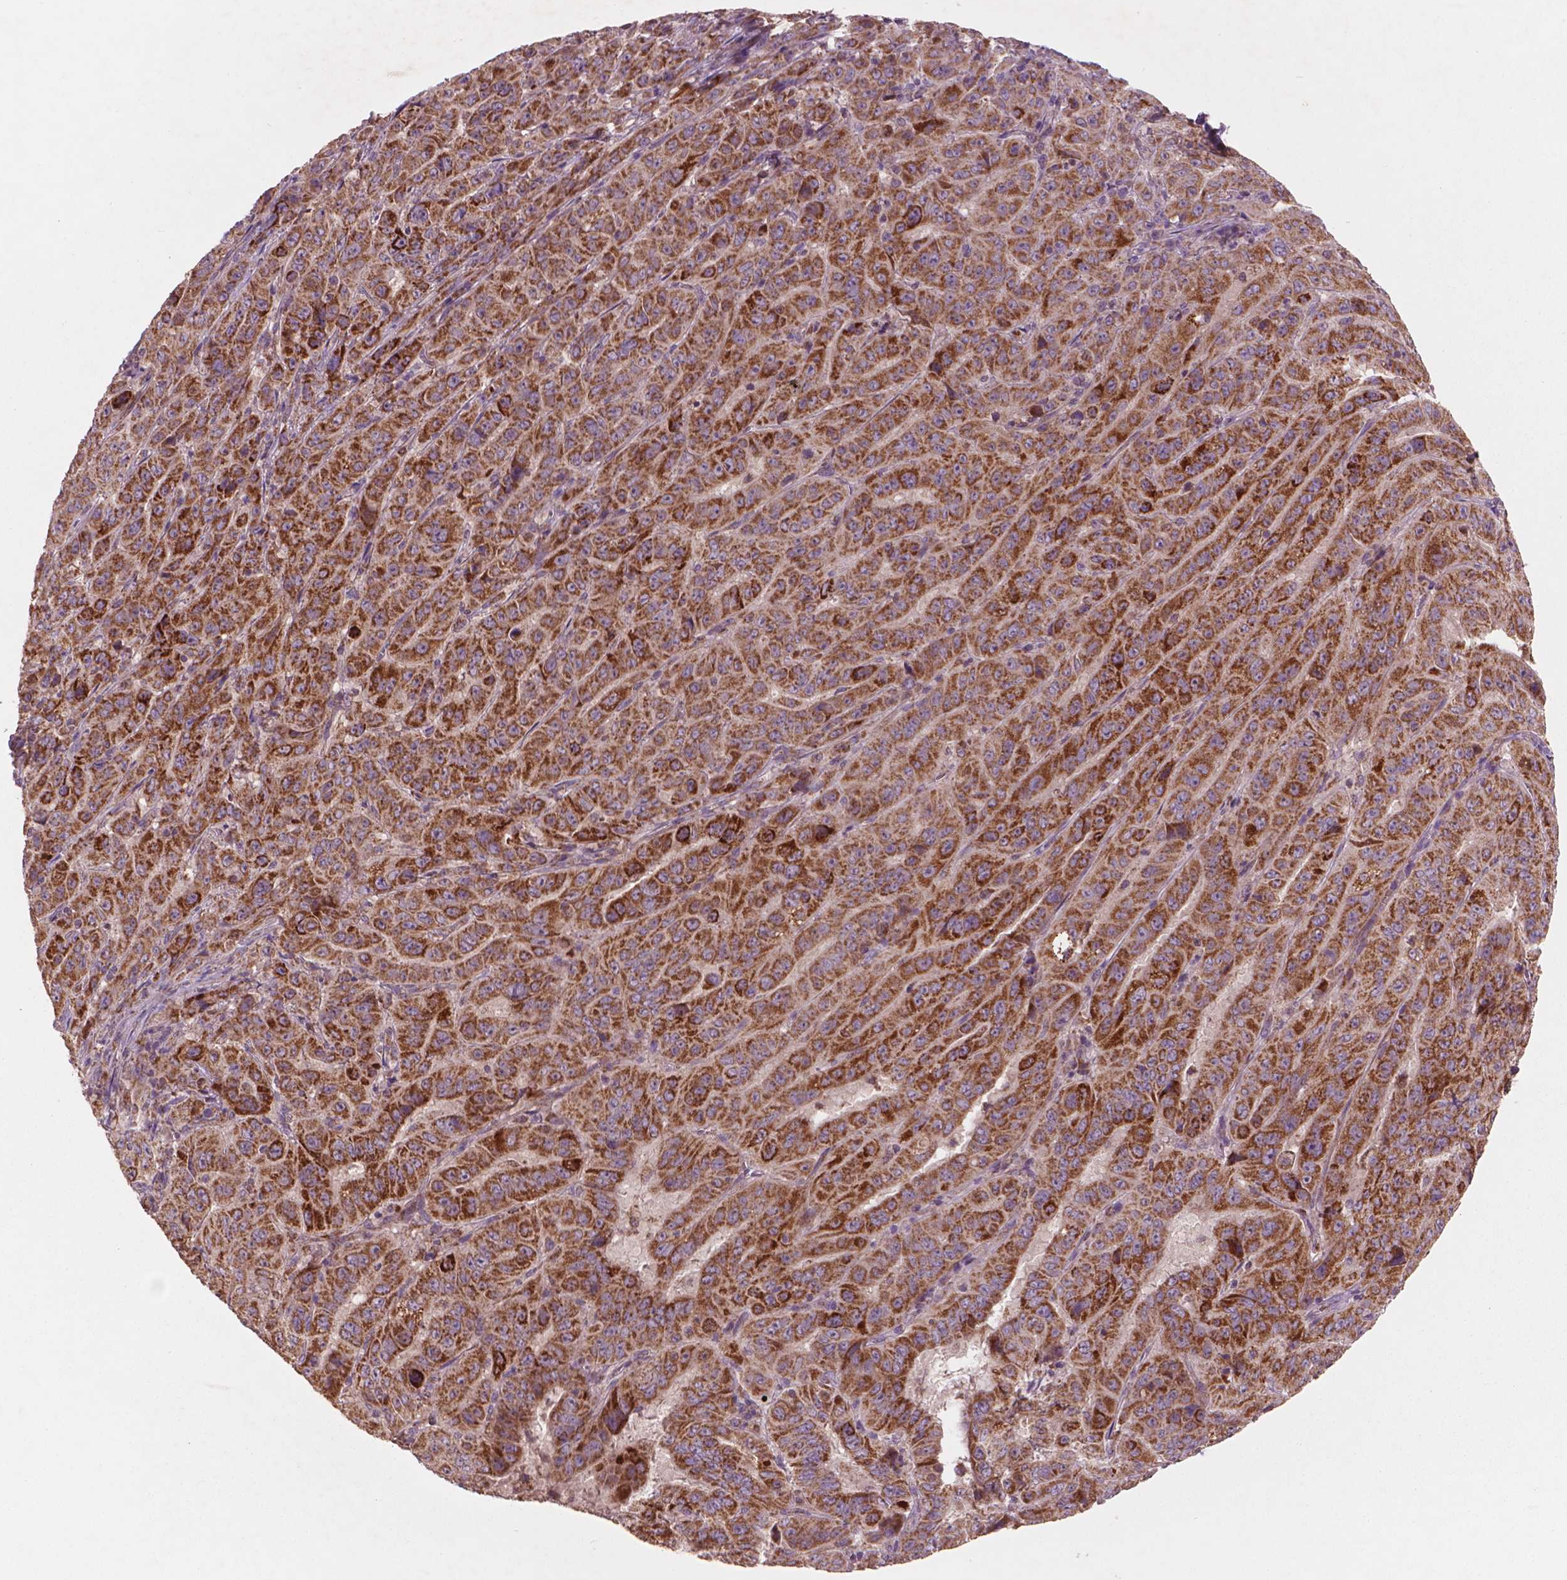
{"staining": {"intensity": "strong", "quantity": ">75%", "location": "cytoplasmic/membranous"}, "tissue": "pancreatic cancer", "cell_type": "Tumor cells", "image_type": "cancer", "snomed": [{"axis": "morphology", "description": "Adenocarcinoma, NOS"}, {"axis": "topography", "description": "Pancreas"}], "caption": "Pancreatic adenocarcinoma stained with DAB (3,3'-diaminobenzidine) immunohistochemistry (IHC) reveals high levels of strong cytoplasmic/membranous positivity in about >75% of tumor cells.", "gene": "NLRX1", "patient": {"sex": "male", "age": 63}}